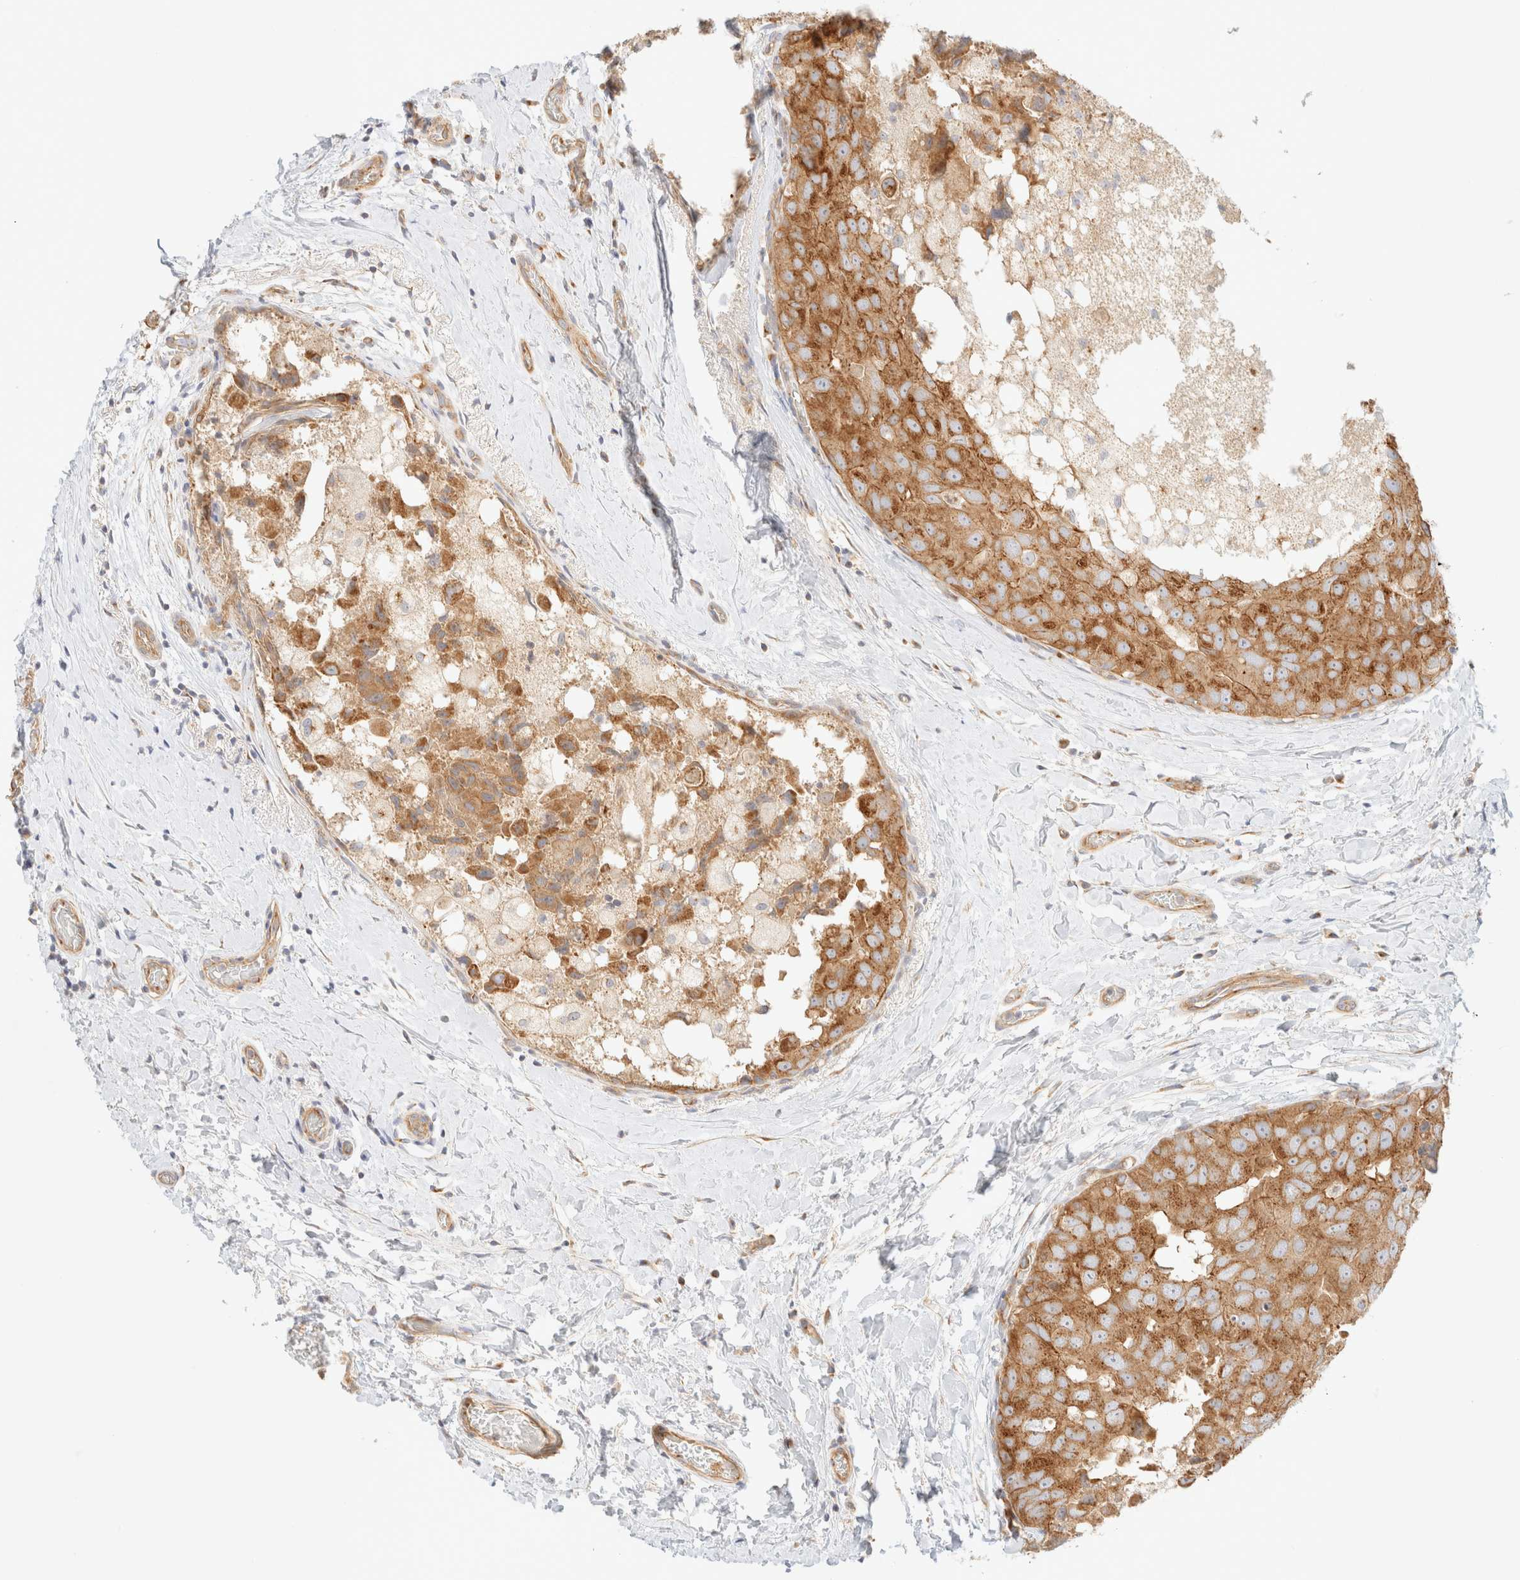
{"staining": {"intensity": "moderate", "quantity": ">75%", "location": "cytoplasmic/membranous"}, "tissue": "breast cancer", "cell_type": "Tumor cells", "image_type": "cancer", "snomed": [{"axis": "morphology", "description": "Duct carcinoma"}, {"axis": "topography", "description": "Breast"}], "caption": "Immunohistochemistry staining of breast invasive ductal carcinoma, which demonstrates medium levels of moderate cytoplasmic/membranous expression in about >75% of tumor cells indicating moderate cytoplasmic/membranous protein positivity. The staining was performed using DAB (3,3'-diaminobenzidine) (brown) for protein detection and nuclei were counterstained in hematoxylin (blue).", "gene": "MYO10", "patient": {"sex": "female", "age": 62}}